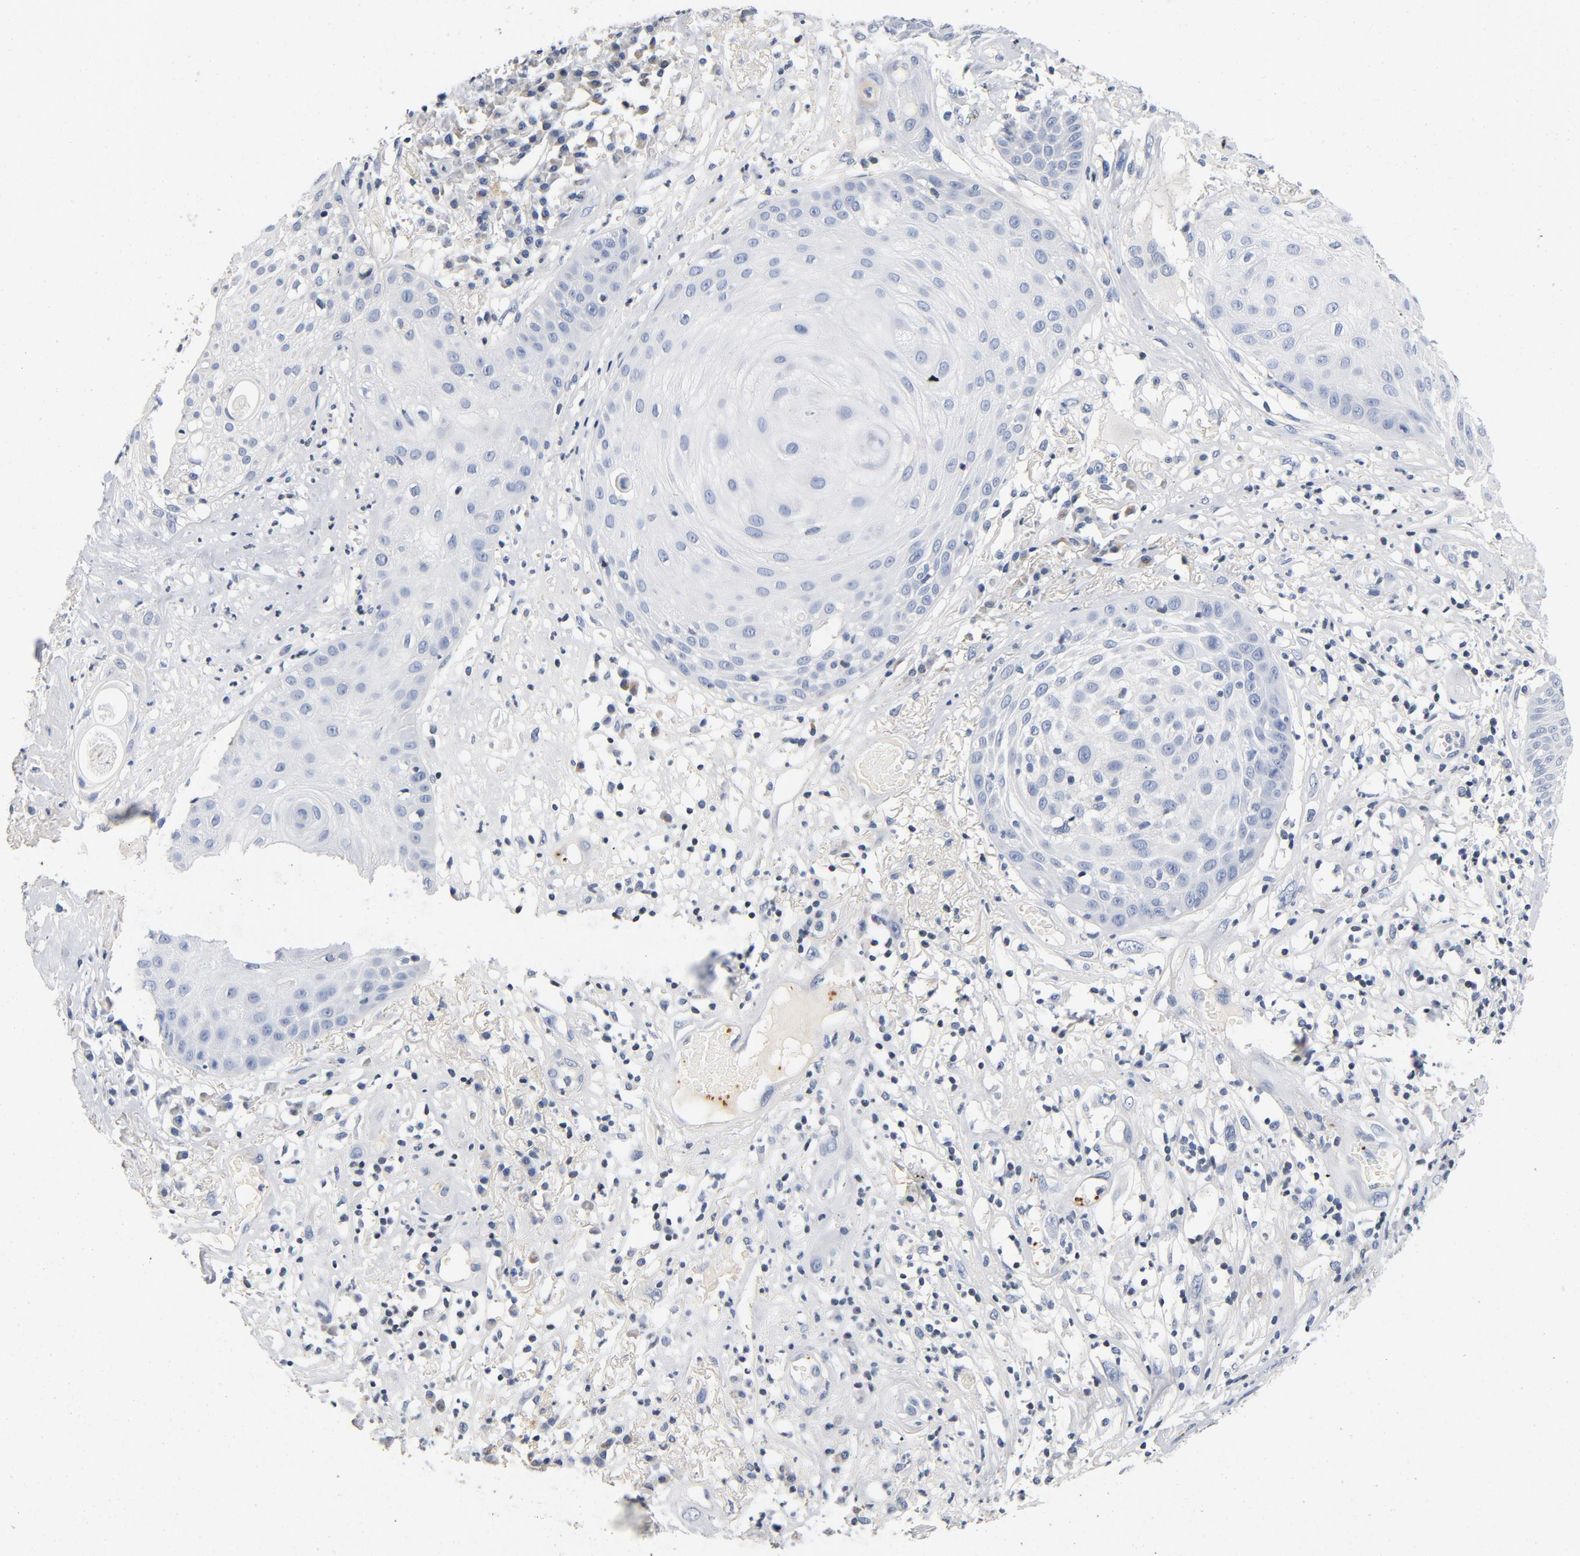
{"staining": {"intensity": "negative", "quantity": "none", "location": "none"}, "tissue": "skin cancer", "cell_type": "Tumor cells", "image_type": "cancer", "snomed": [{"axis": "morphology", "description": "Squamous cell carcinoma, NOS"}, {"axis": "topography", "description": "Skin"}], "caption": "There is no significant expression in tumor cells of skin cancer.", "gene": "PIM1", "patient": {"sex": "male", "age": 65}}